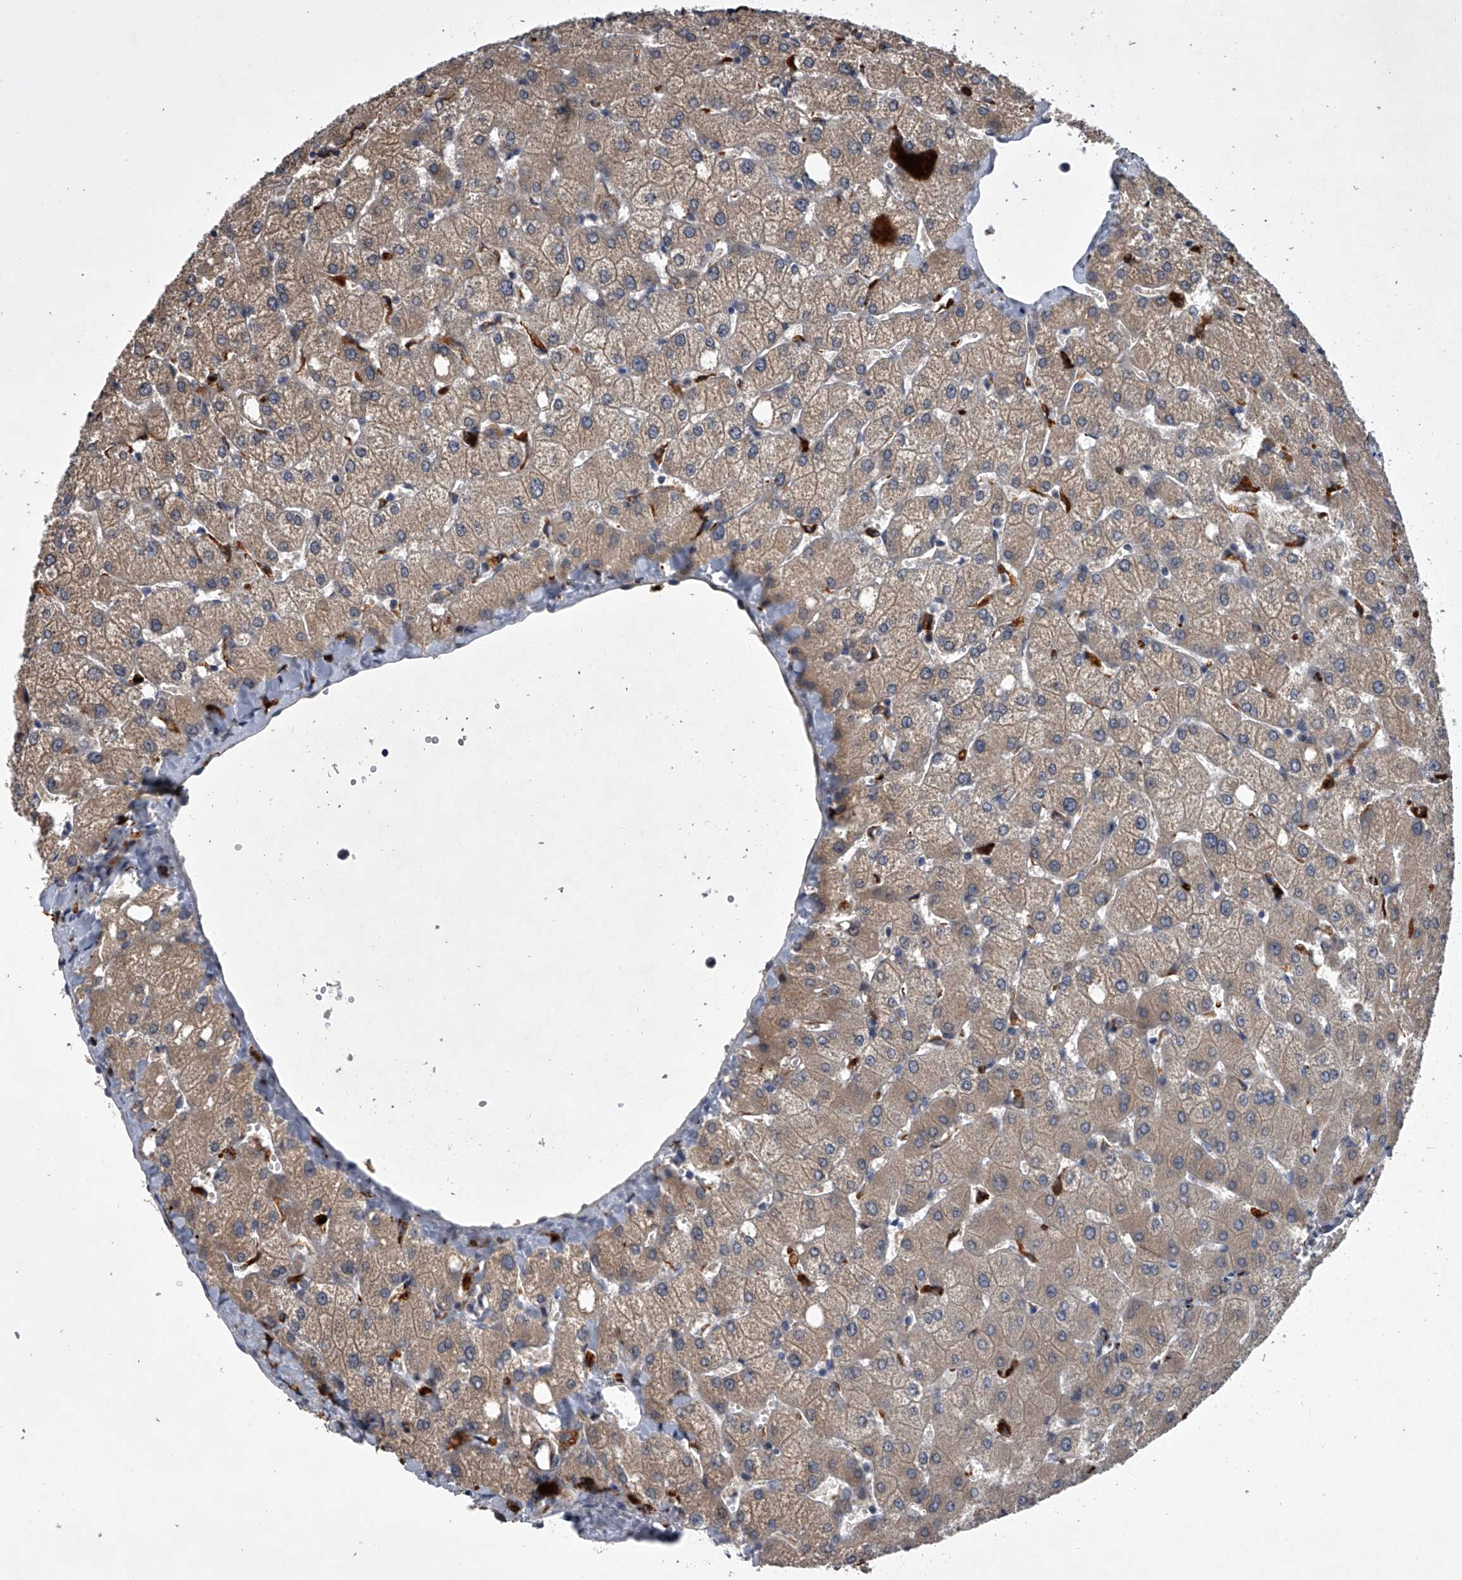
{"staining": {"intensity": "negative", "quantity": "none", "location": "none"}, "tissue": "liver", "cell_type": "Cholangiocytes", "image_type": "normal", "snomed": [{"axis": "morphology", "description": "Normal tissue, NOS"}, {"axis": "topography", "description": "Liver"}], "caption": "The micrograph demonstrates no significant positivity in cholangiocytes of liver.", "gene": "TRIM8", "patient": {"sex": "female", "age": 54}}